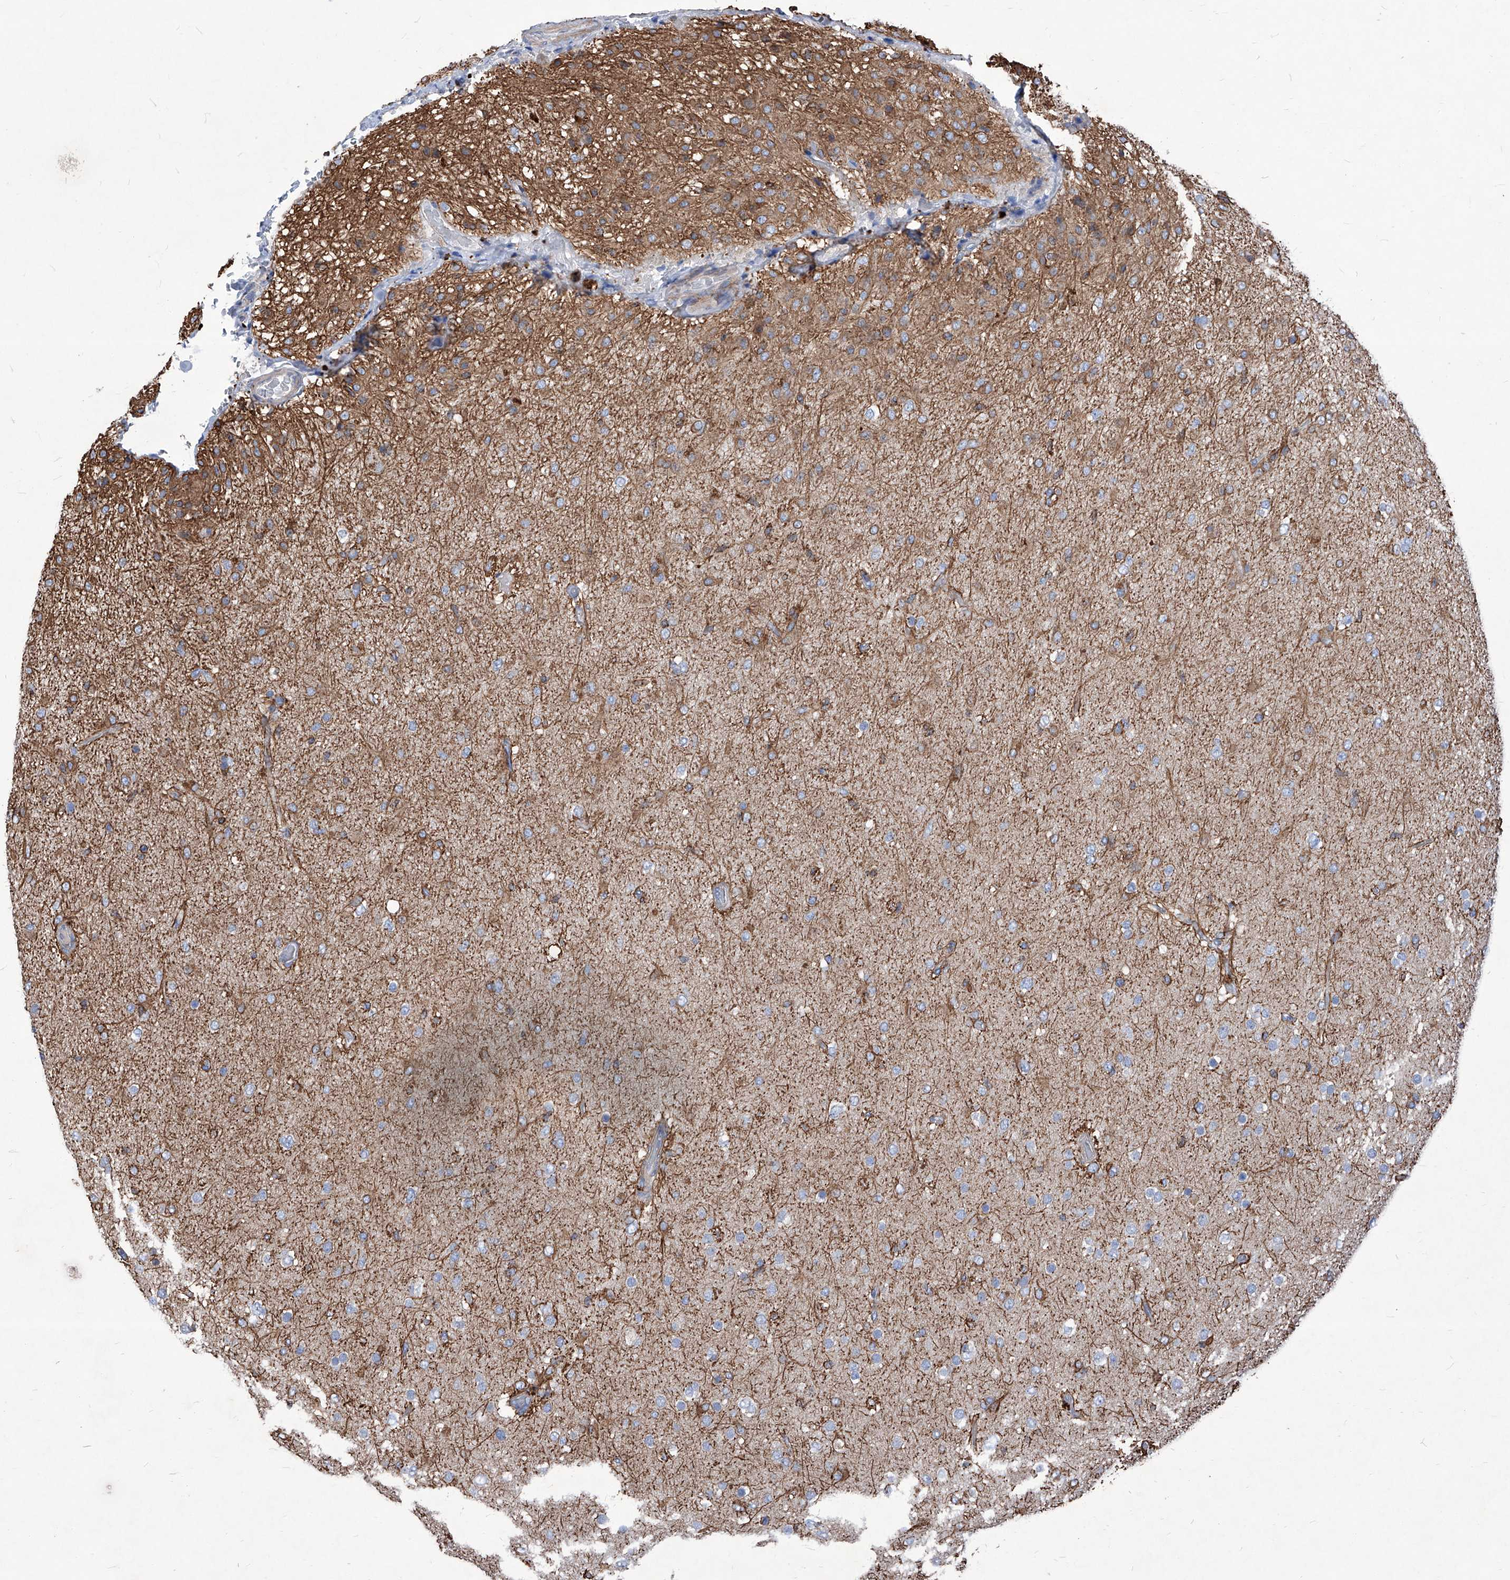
{"staining": {"intensity": "moderate", "quantity": "<25%", "location": "cytoplasmic/membranous"}, "tissue": "glioma", "cell_type": "Tumor cells", "image_type": "cancer", "snomed": [{"axis": "morphology", "description": "Glioma, malignant, Low grade"}, {"axis": "topography", "description": "Brain"}], "caption": "The image shows staining of glioma, revealing moderate cytoplasmic/membranous protein positivity (brown color) within tumor cells.", "gene": "UBOX5", "patient": {"sex": "male", "age": 65}}